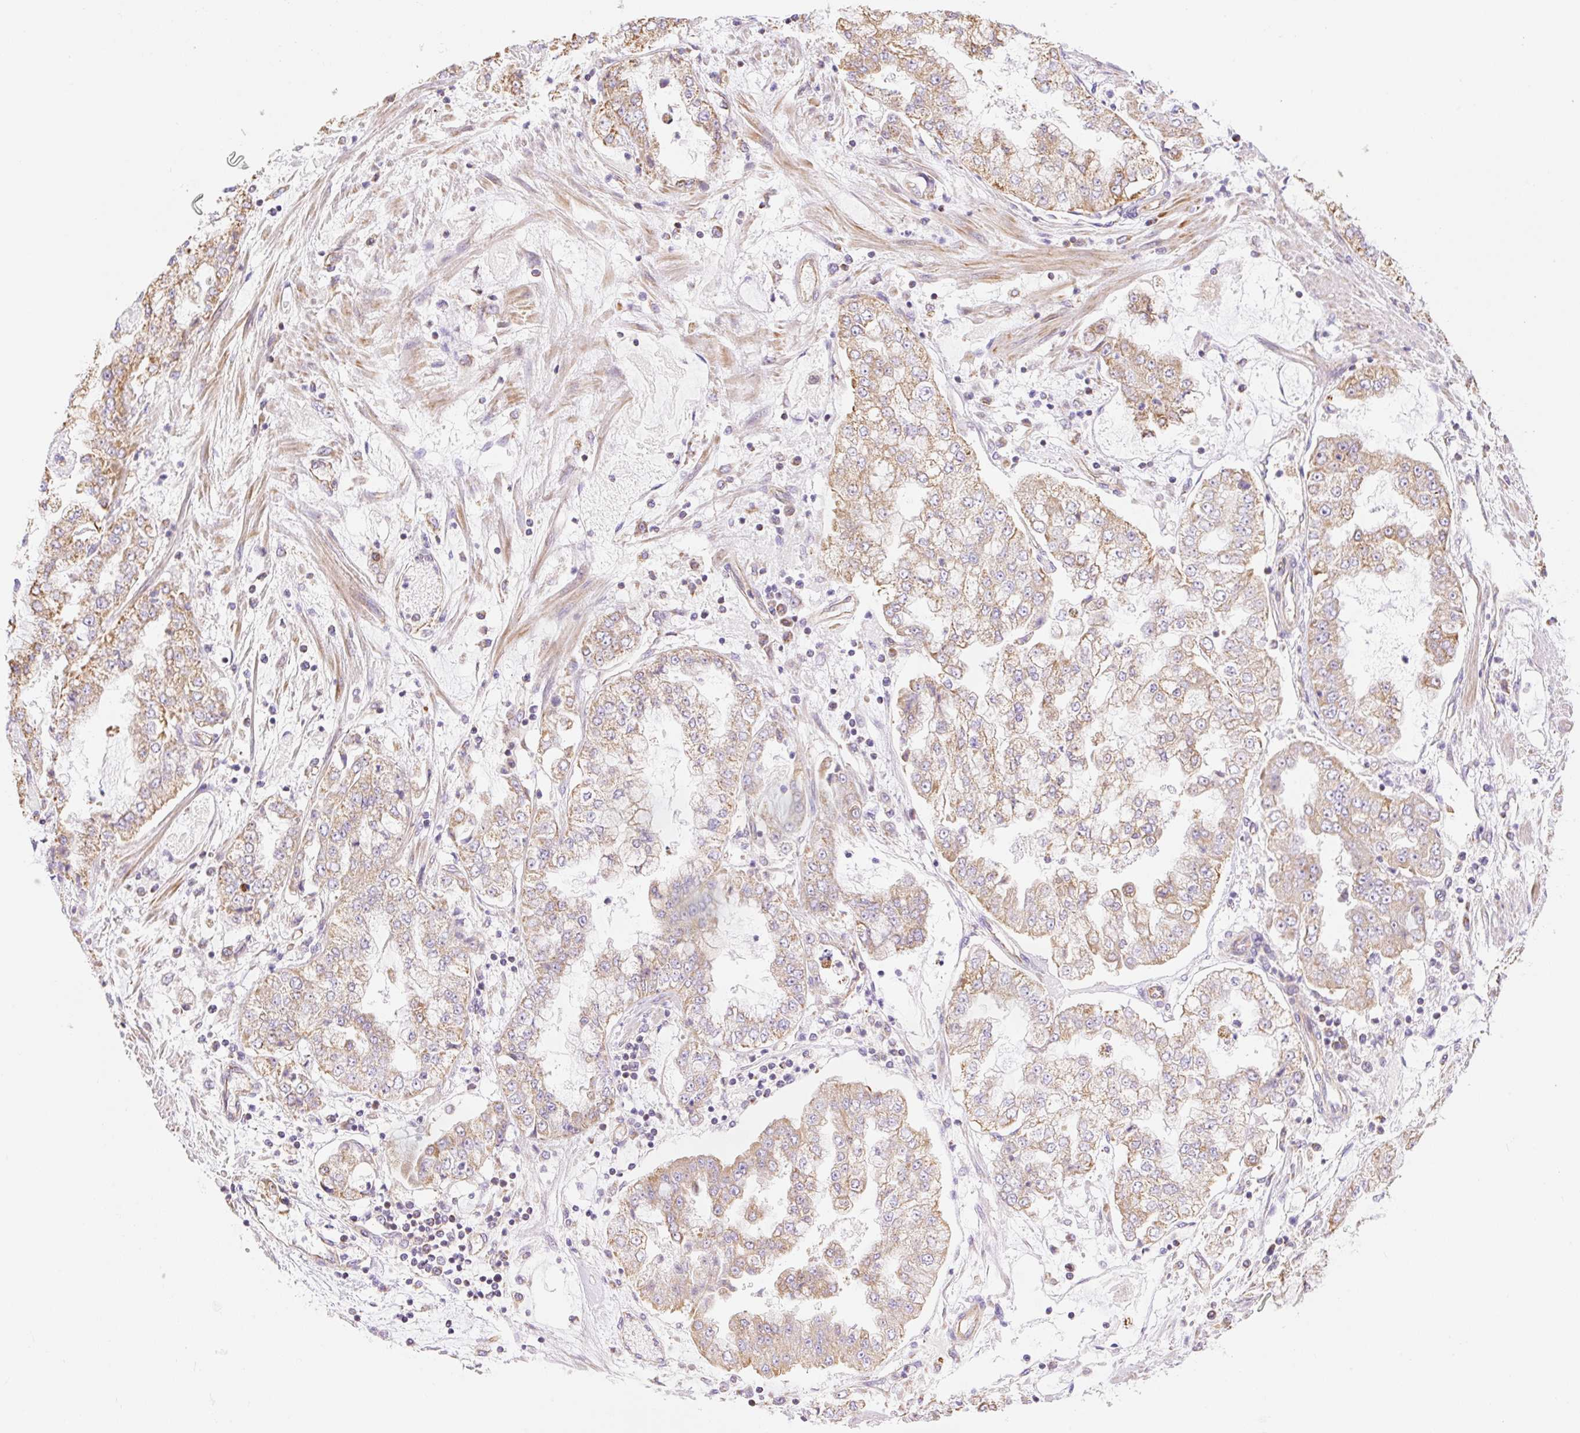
{"staining": {"intensity": "moderate", "quantity": ">75%", "location": "cytoplasmic/membranous"}, "tissue": "stomach cancer", "cell_type": "Tumor cells", "image_type": "cancer", "snomed": [{"axis": "morphology", "description": "Adenocarcinoma, NOS"}, {"axis": "topography", "description": "Stomach"}], "caption": "Stomach cancer (adenocarcinoma) stained for a protein displays moderate cytoplasmic/membranous positivity in tumor cells.", "gene": "ESAM", "patient": {"sex": "male", "age": 76}}